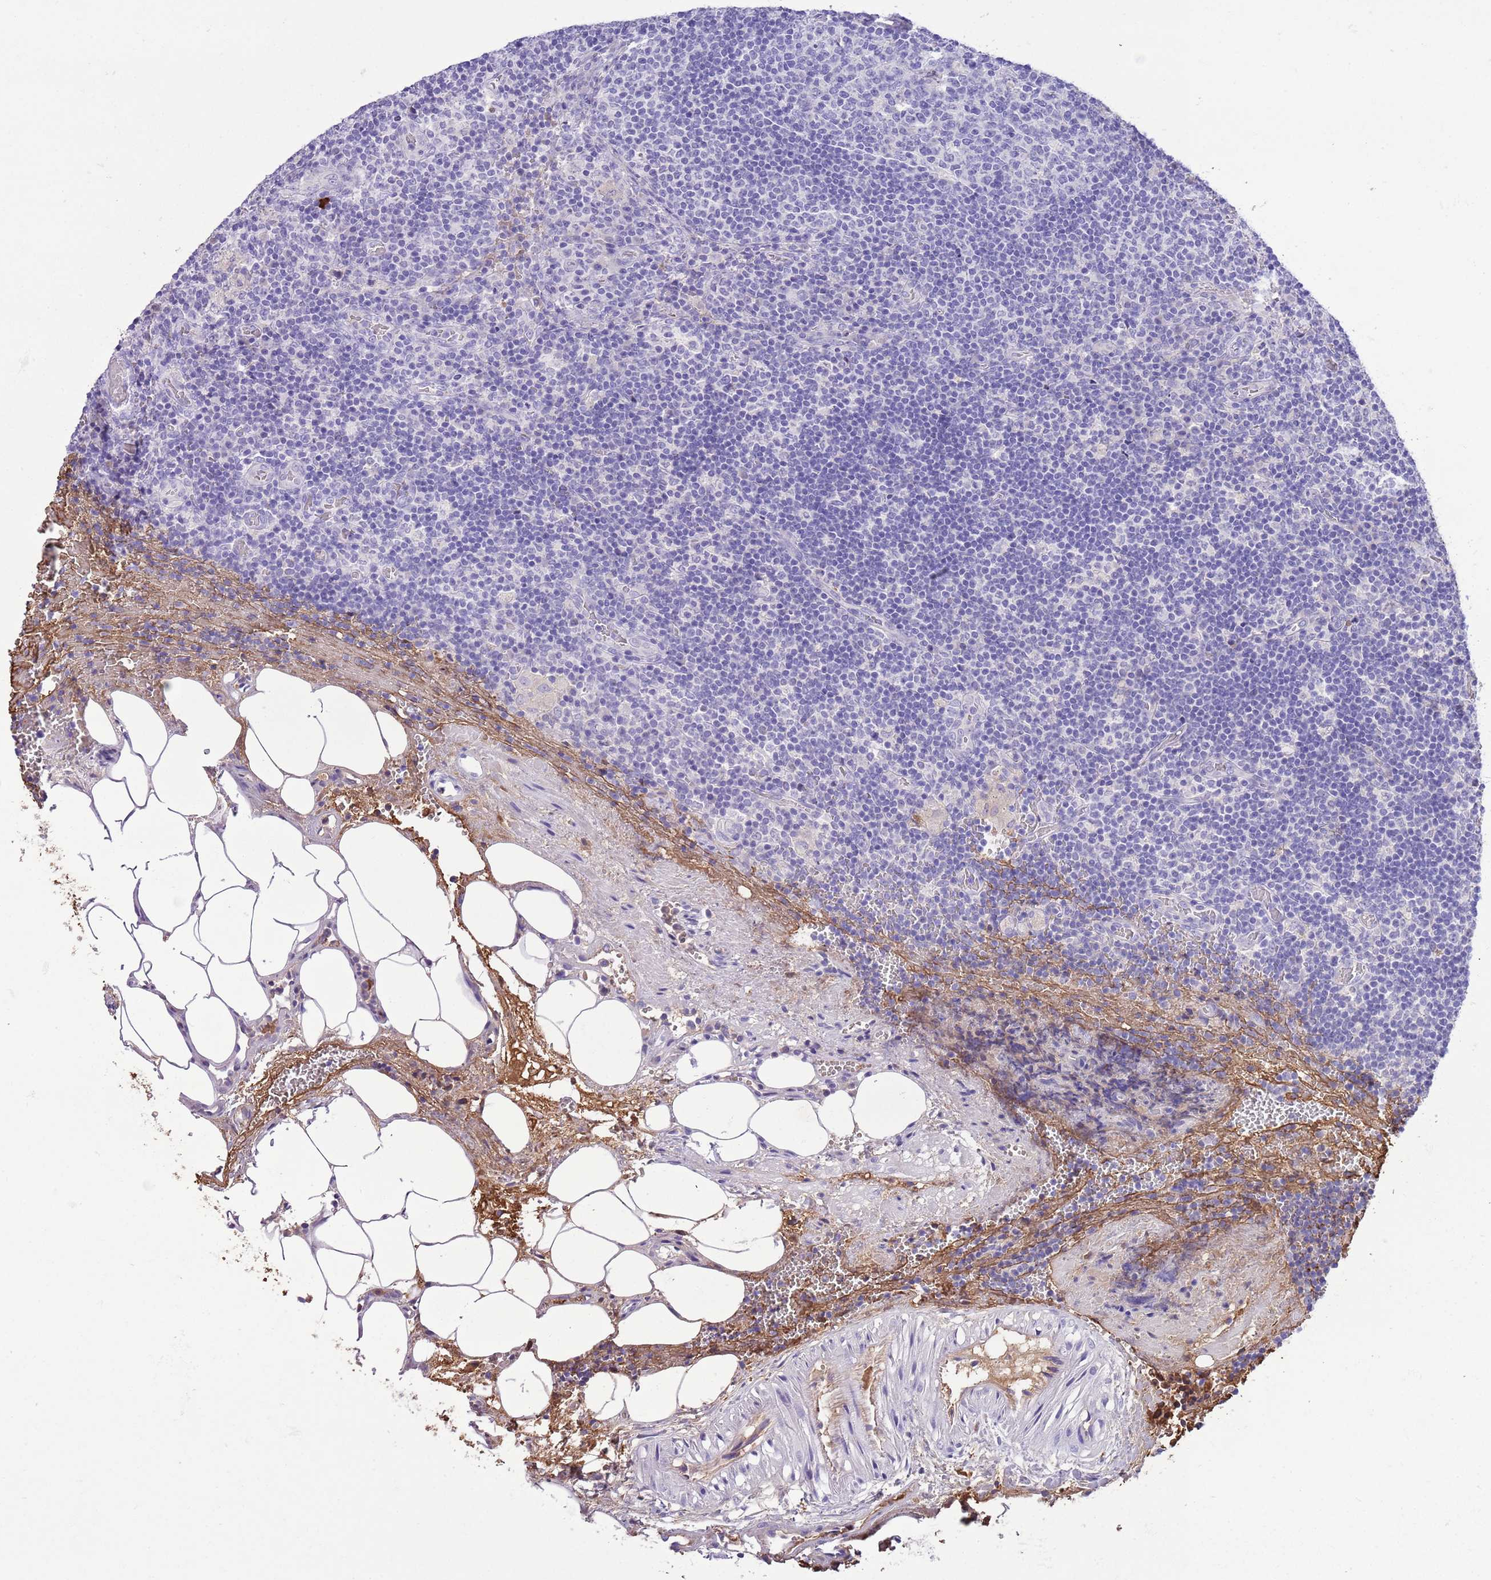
{"staining": {"intensity": "negative", "quantity": "none", "location": "none"}, "tissue": "lymph node", "cell_type": "Germinal center cells", "image_type": "normal", "snomed": [{"axis": "morphology", "description": "Normal tissue, NOS"}, {"axis": "topography", "description": "Lymph node"}], "caption": "Germinal center cells are negative for brown protein staining in normal lymph node. (Brightfield microscopy of DAB (3,3'-diaminobenzidine) IHC at high magnification).", "gene": "IGF1", "patient": {"sex": "male", "age": 58}}